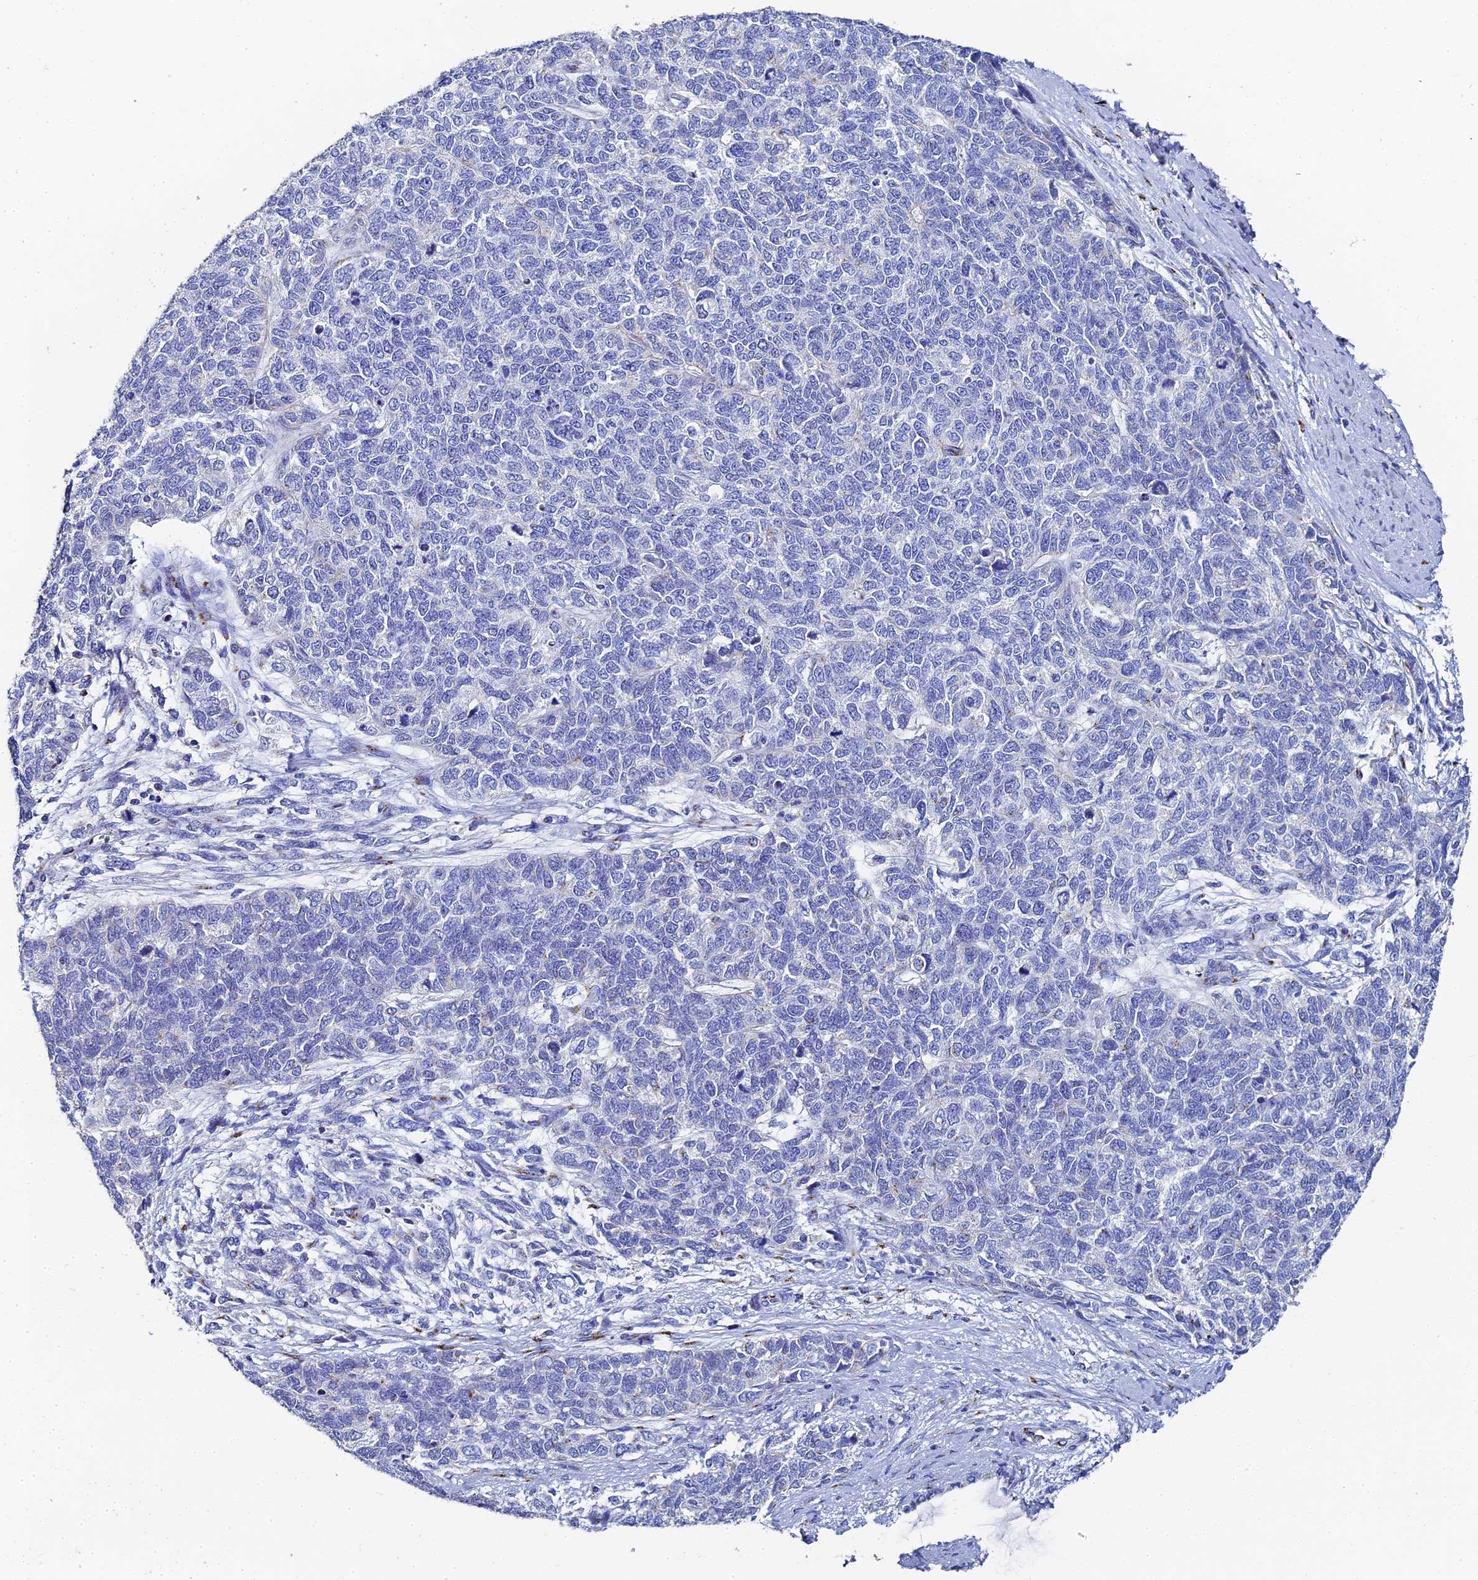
{"staining": {"intensity": "negative", "quantity": "none", "location": "none"}, "tissue": "cervical cancer", "cell_type": "Tumor cells", "image_type": "cancer", "snomed": [{"axis": "morphology", "description": "Squamous cell carcinoma, NOS"}, {"axis": "topography", "description": "Cervix"}], "caption": "Immunohistochemistry (IHC) photomicrograph of neoplastic tissue: human squamous cell carcinoma (cervical) stained with DAB (3,3'-diaminobenzidine) reveals no significant protein positivity in tumor cells. (Brightfield microscopy of DAB (3,3'-diaminobenzidine) IHC at high magnification).", "gene": "ENSG00000268674", "patient": {"sex": "female", "age": 63}}